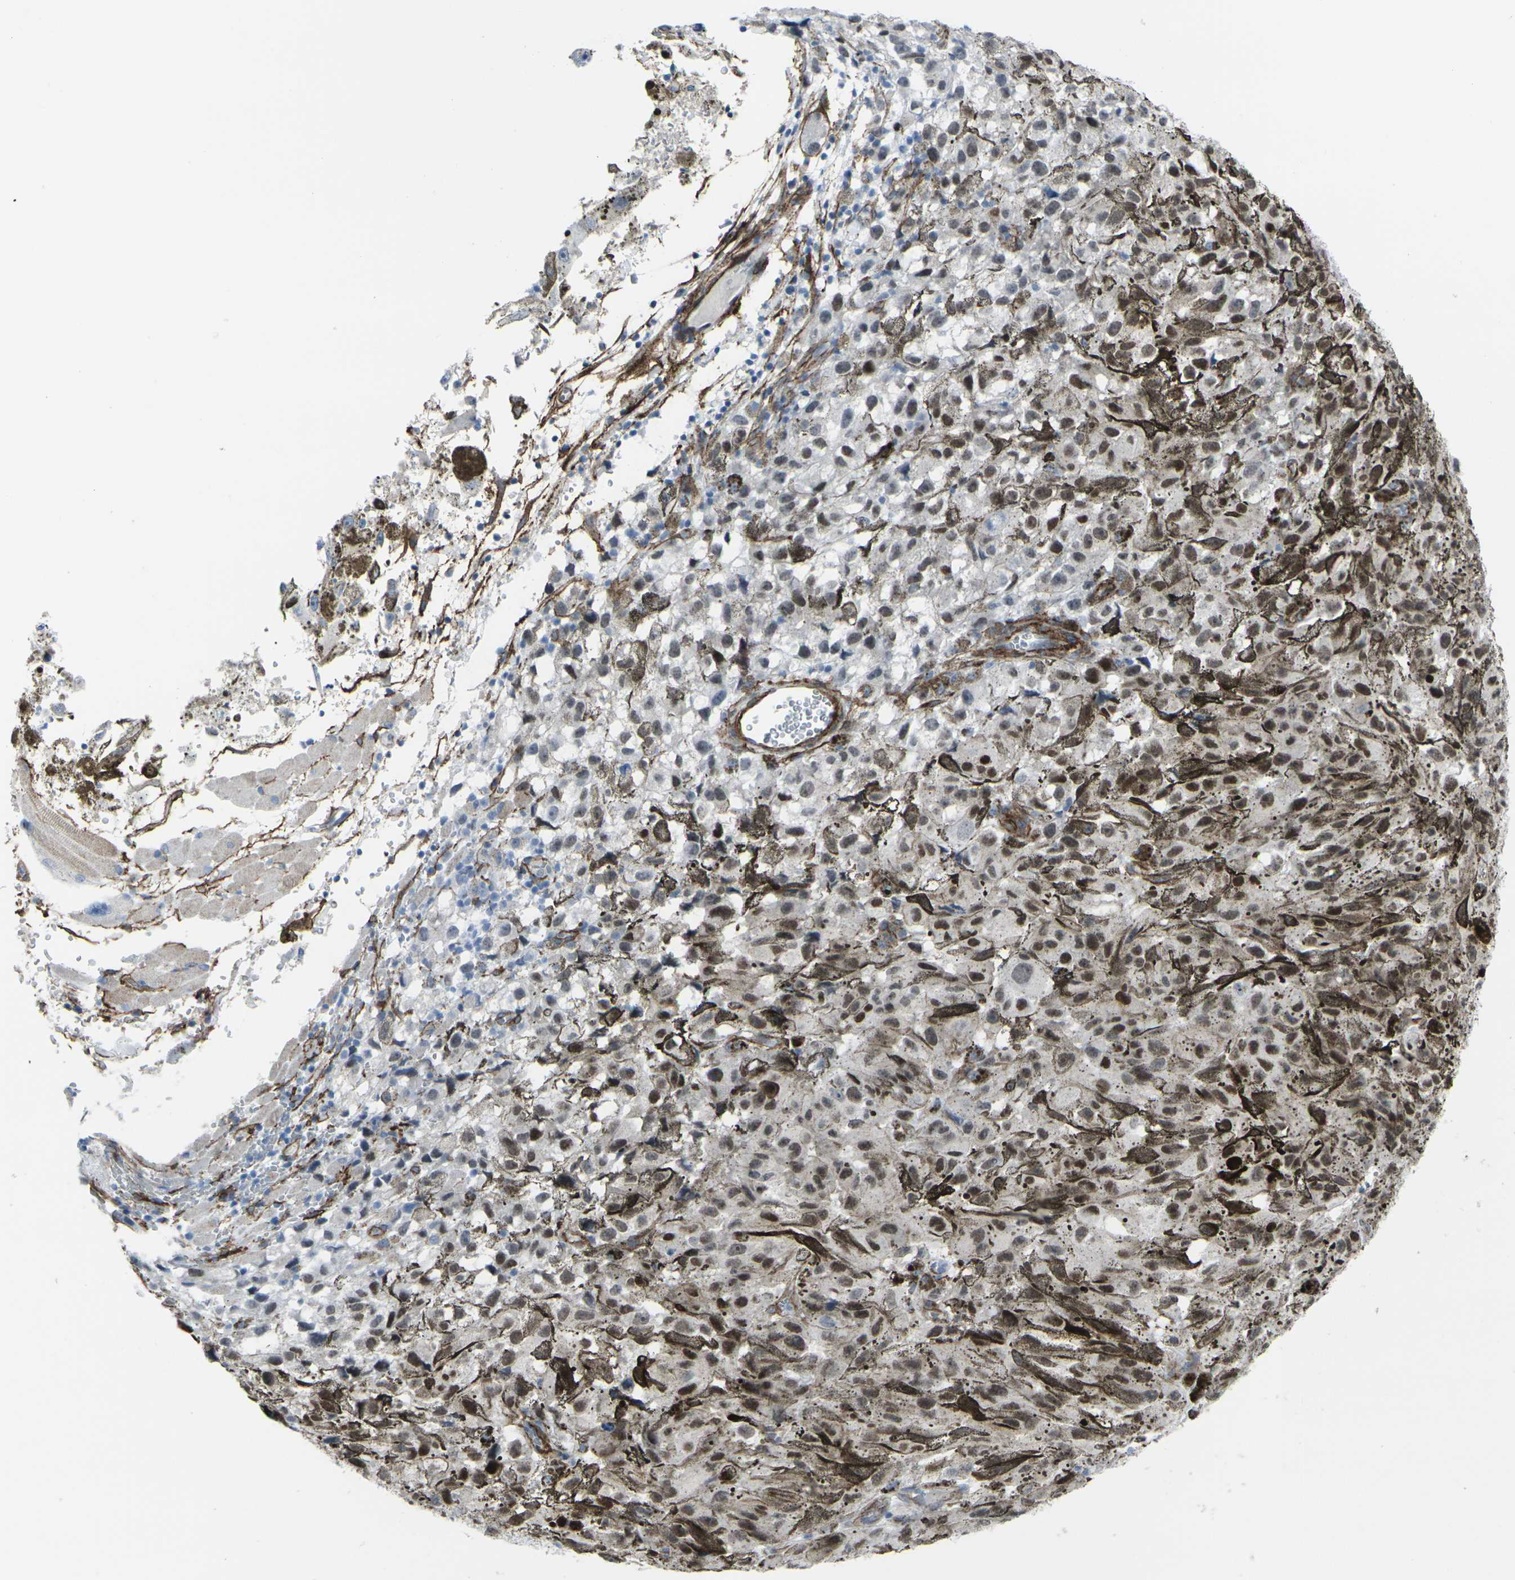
{"staining": {"intensity": "moderate", "quantity": "25%-75%", "location": "nuclear"}, "tissue": "melanoma", "cell_type": "Tumor cells", "image_type": "cancer", "snomed": [{"axis": "morphology", "description": "Malignant melanoma, NOS"}, {"axis": "topography", "description": "Skin"}], "caption": "Human malignant melanoma stained with a brown dye exhibits moderate nuclear positive expression in about 25%-75% of tumor cells.", "gene": "CDH11", "patient": {"sex": "female", "age": 104}}